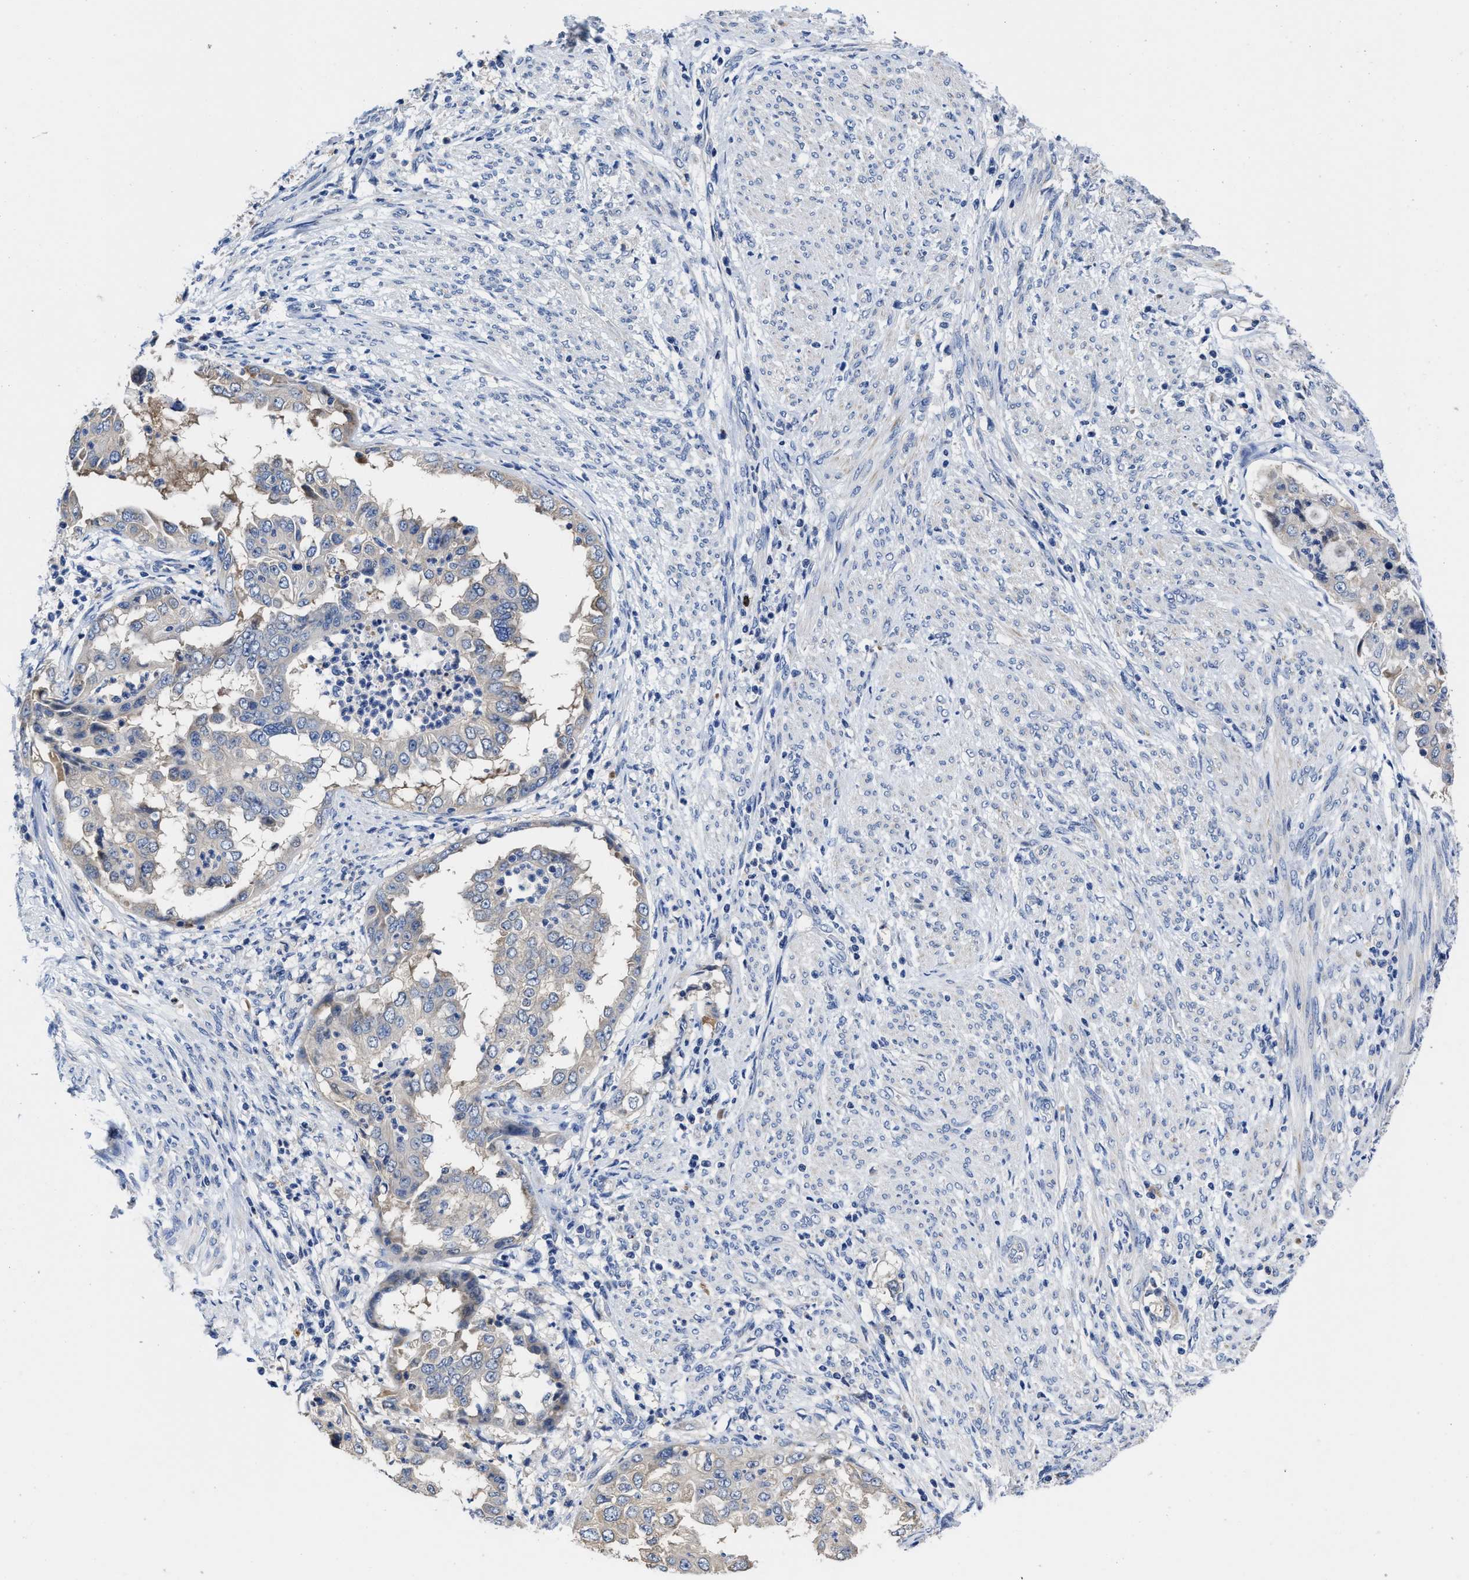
{"staining": {"intensity": "weak", "quantity": "<25%", "location": "cytoplasmic/membranous"}, "tissue": "endometrial cancer", "cell_type": "Tumor cells", "image_type": "cancer", "snomed": [{"axis": "morphology", "description": "Adenocarcinoma, NOS"}, {"axis": "topography", "description": "Endometrium"}], "caption": "IHC histopathology image of endometrial cancer stained for a protein (brown), which exhibits no expression in tumor cells. The staining was performed using DAB to visualize the protein expression in brown, while the nuclei were stained in blue with hematoxylin (Magnification: 20x).", "gene": "HOOK1", "patient": {"sex": "female", "age": 85}}